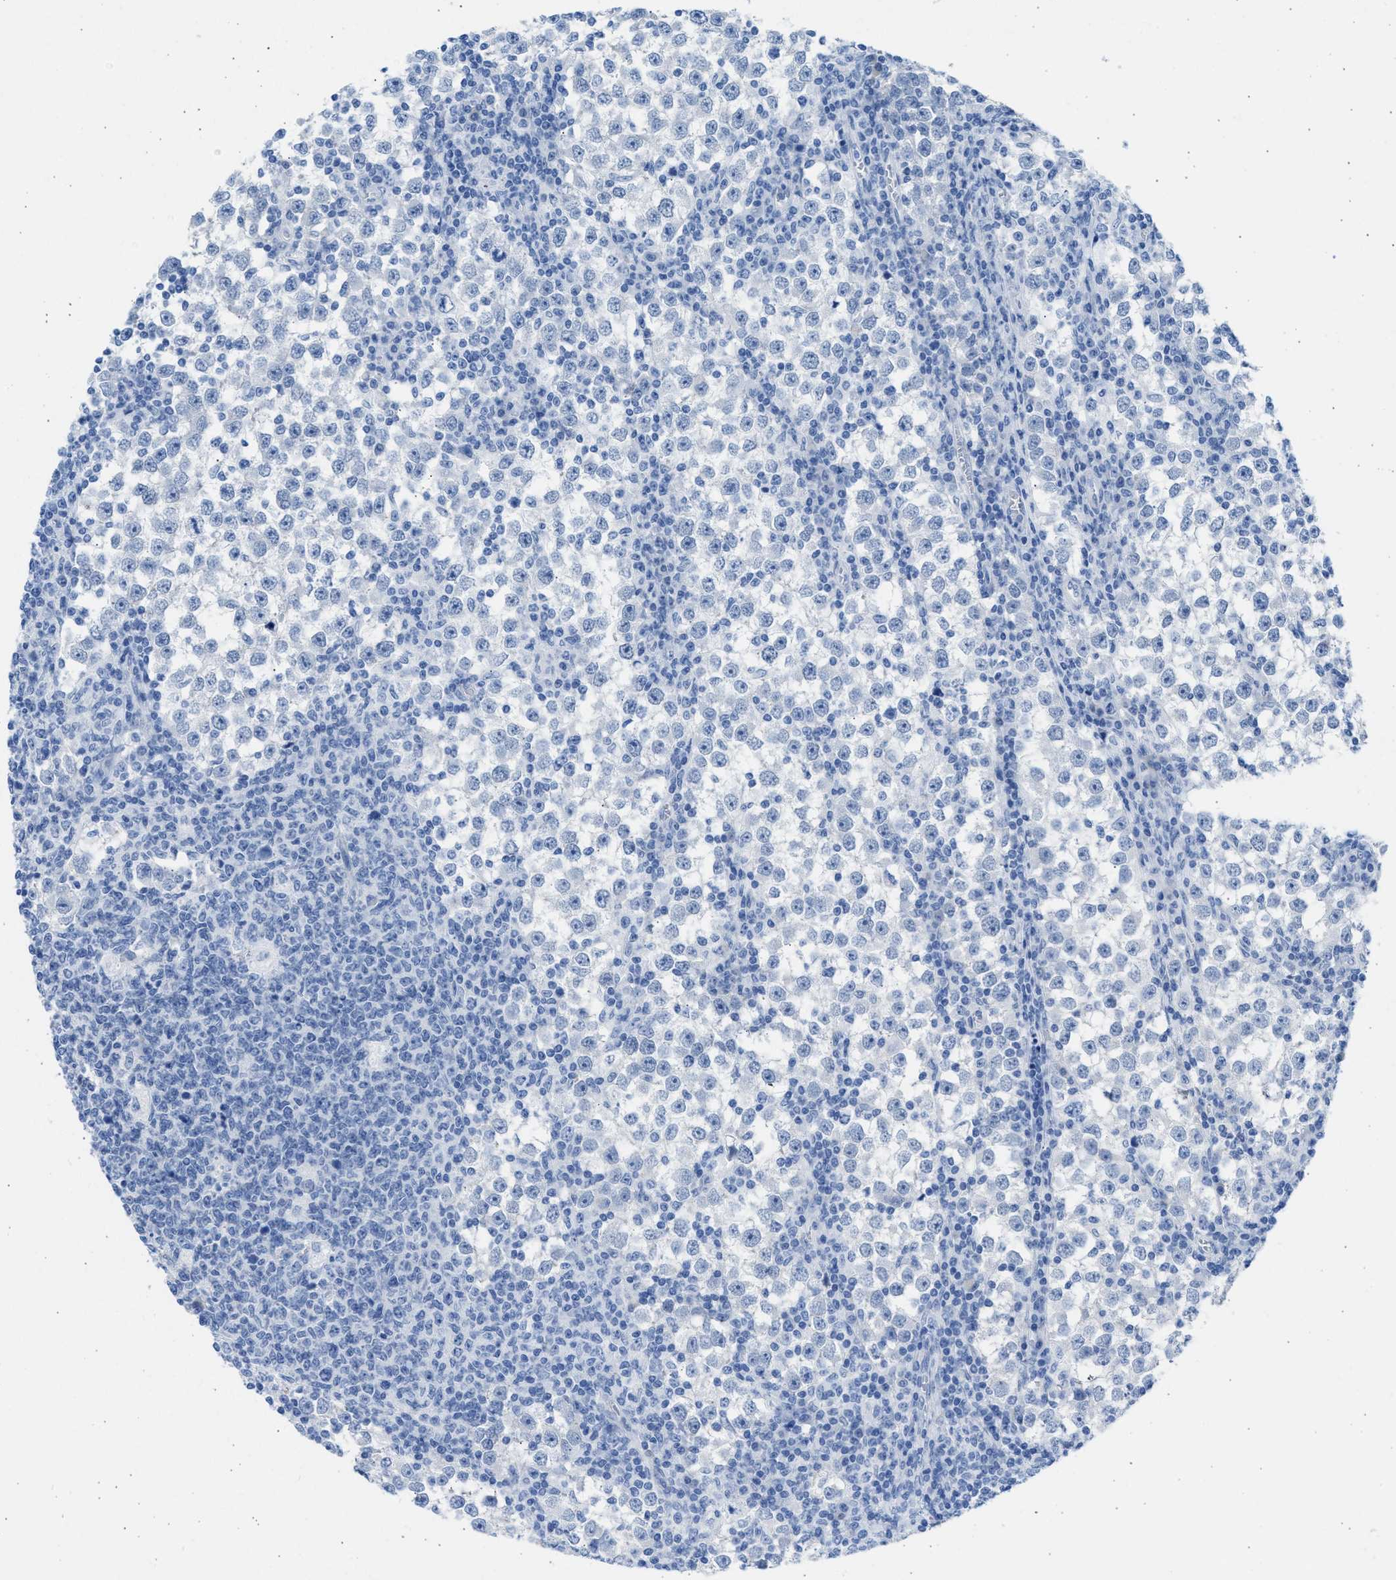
{"staining": {"intensity": "negative", "quantity": "none", "location": "none"}, "tissue": "testis cancer", "cell_type": "Tumor cells", "image_type": "cancer", "snomed": [{"axis": "morphology", "description": "Seminoma, NOS"}, {"axis": "topography", "description": "Testis"}], "caption": "IHC image of human testis cancer (seminoma) stained for a protein (brown), which demonstrates no expression in tumor cells. Brightfield microscopy of immunohistochemistry stained with DAB (brown) and hematoxylin (blue), captured at high magnification.", "gene": "SPATA3", "patient": {"sex": "male", "age": 65}}